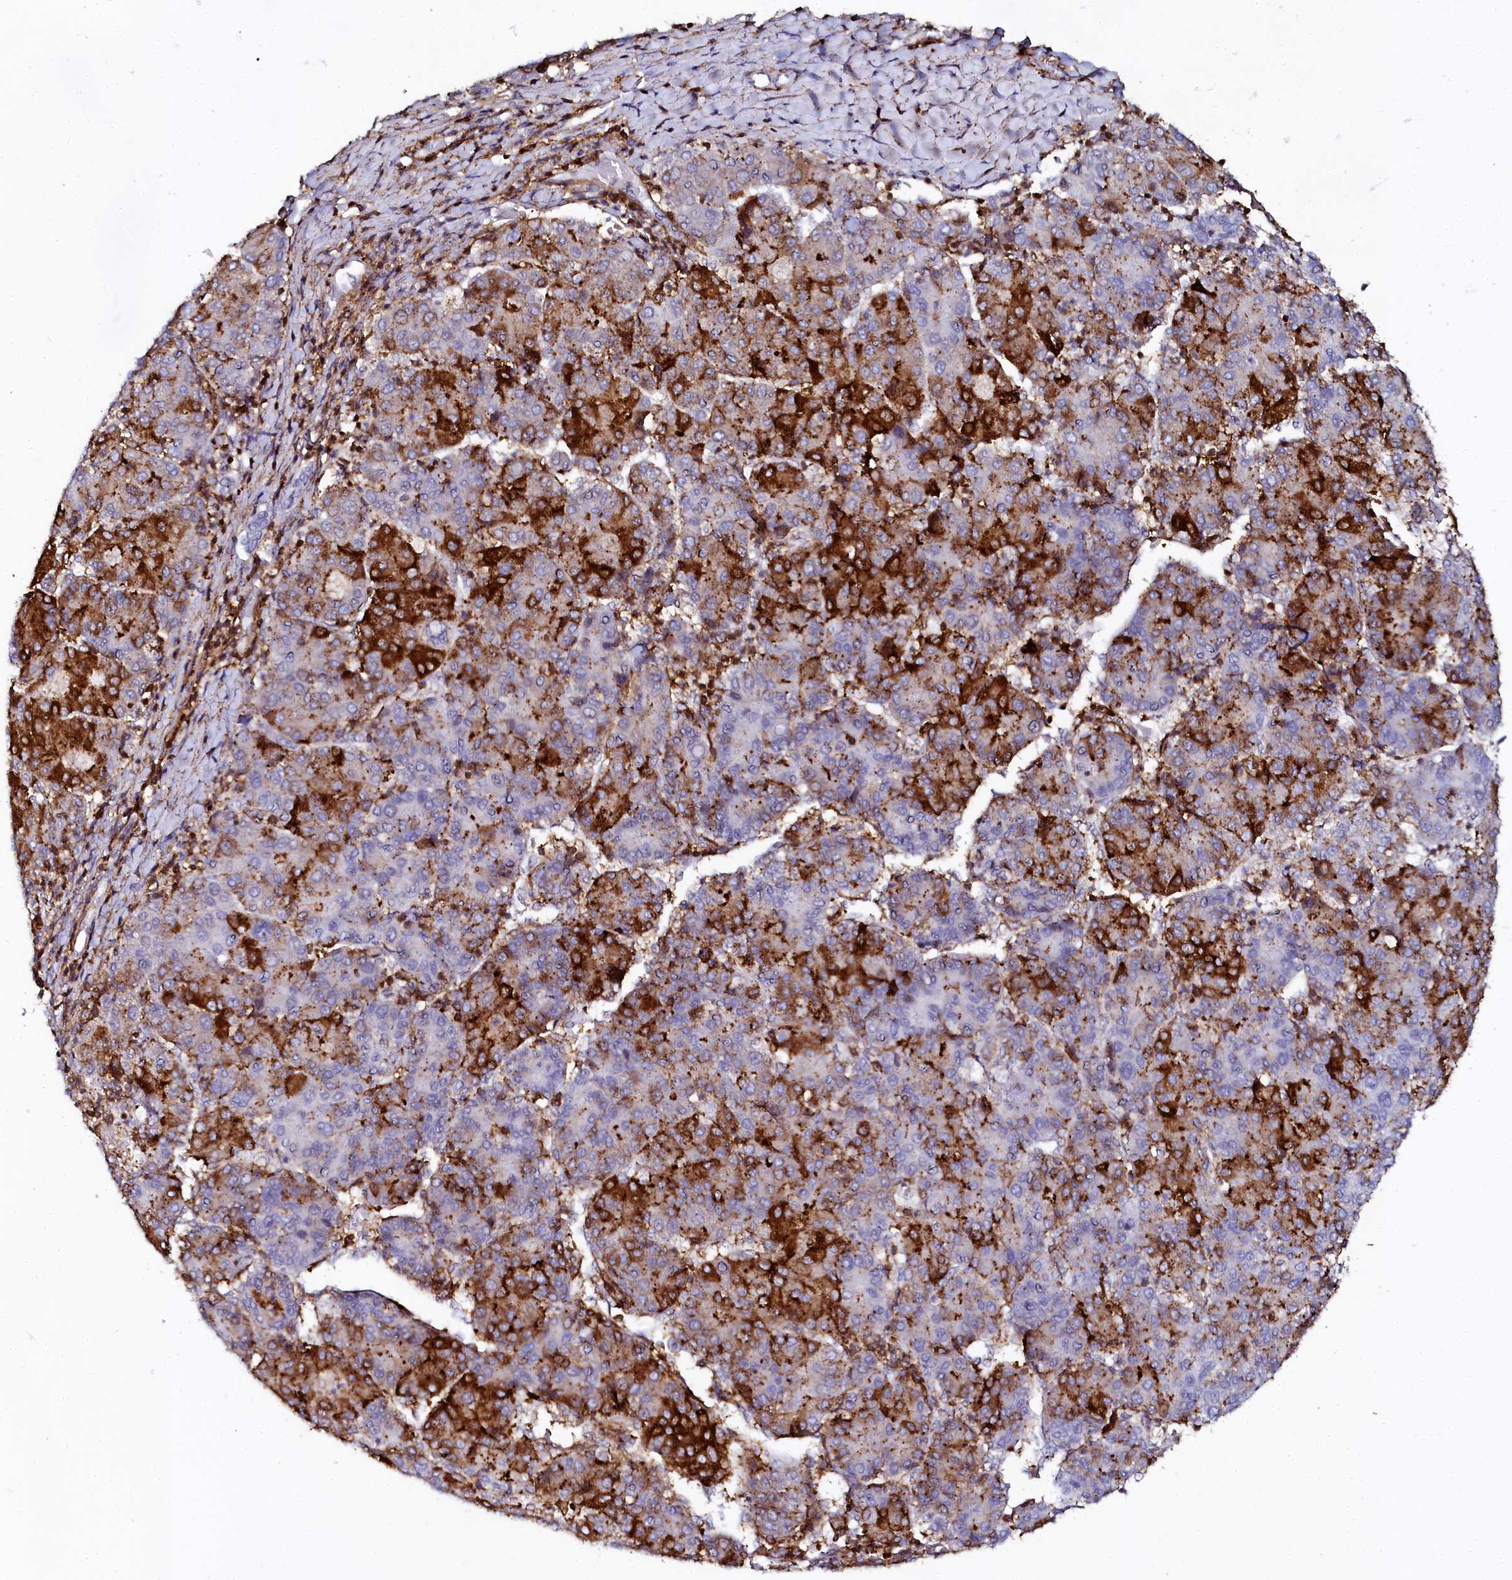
{"staining": {"intensity": "strong", "quantity": ">75%", "location": "cytoplasmic/membranous"}, "tissue": "liver cancer", "cell_type": "Tumor cells", "image_type": "cancer", "snomed": [{"axis": "morphology", "description": "Carcinoma, Hepatocellular, NOS"}, {"axis": "topography", "description": "Liver"}], "caption": "The photomicrograph exhibits a brown stain indicating the presence of a protein in the cytoplasmic/membranous of tumor cells in liver cancer.", "gene": "AAAS", "patient": {"sex": "male", "age": 65}}